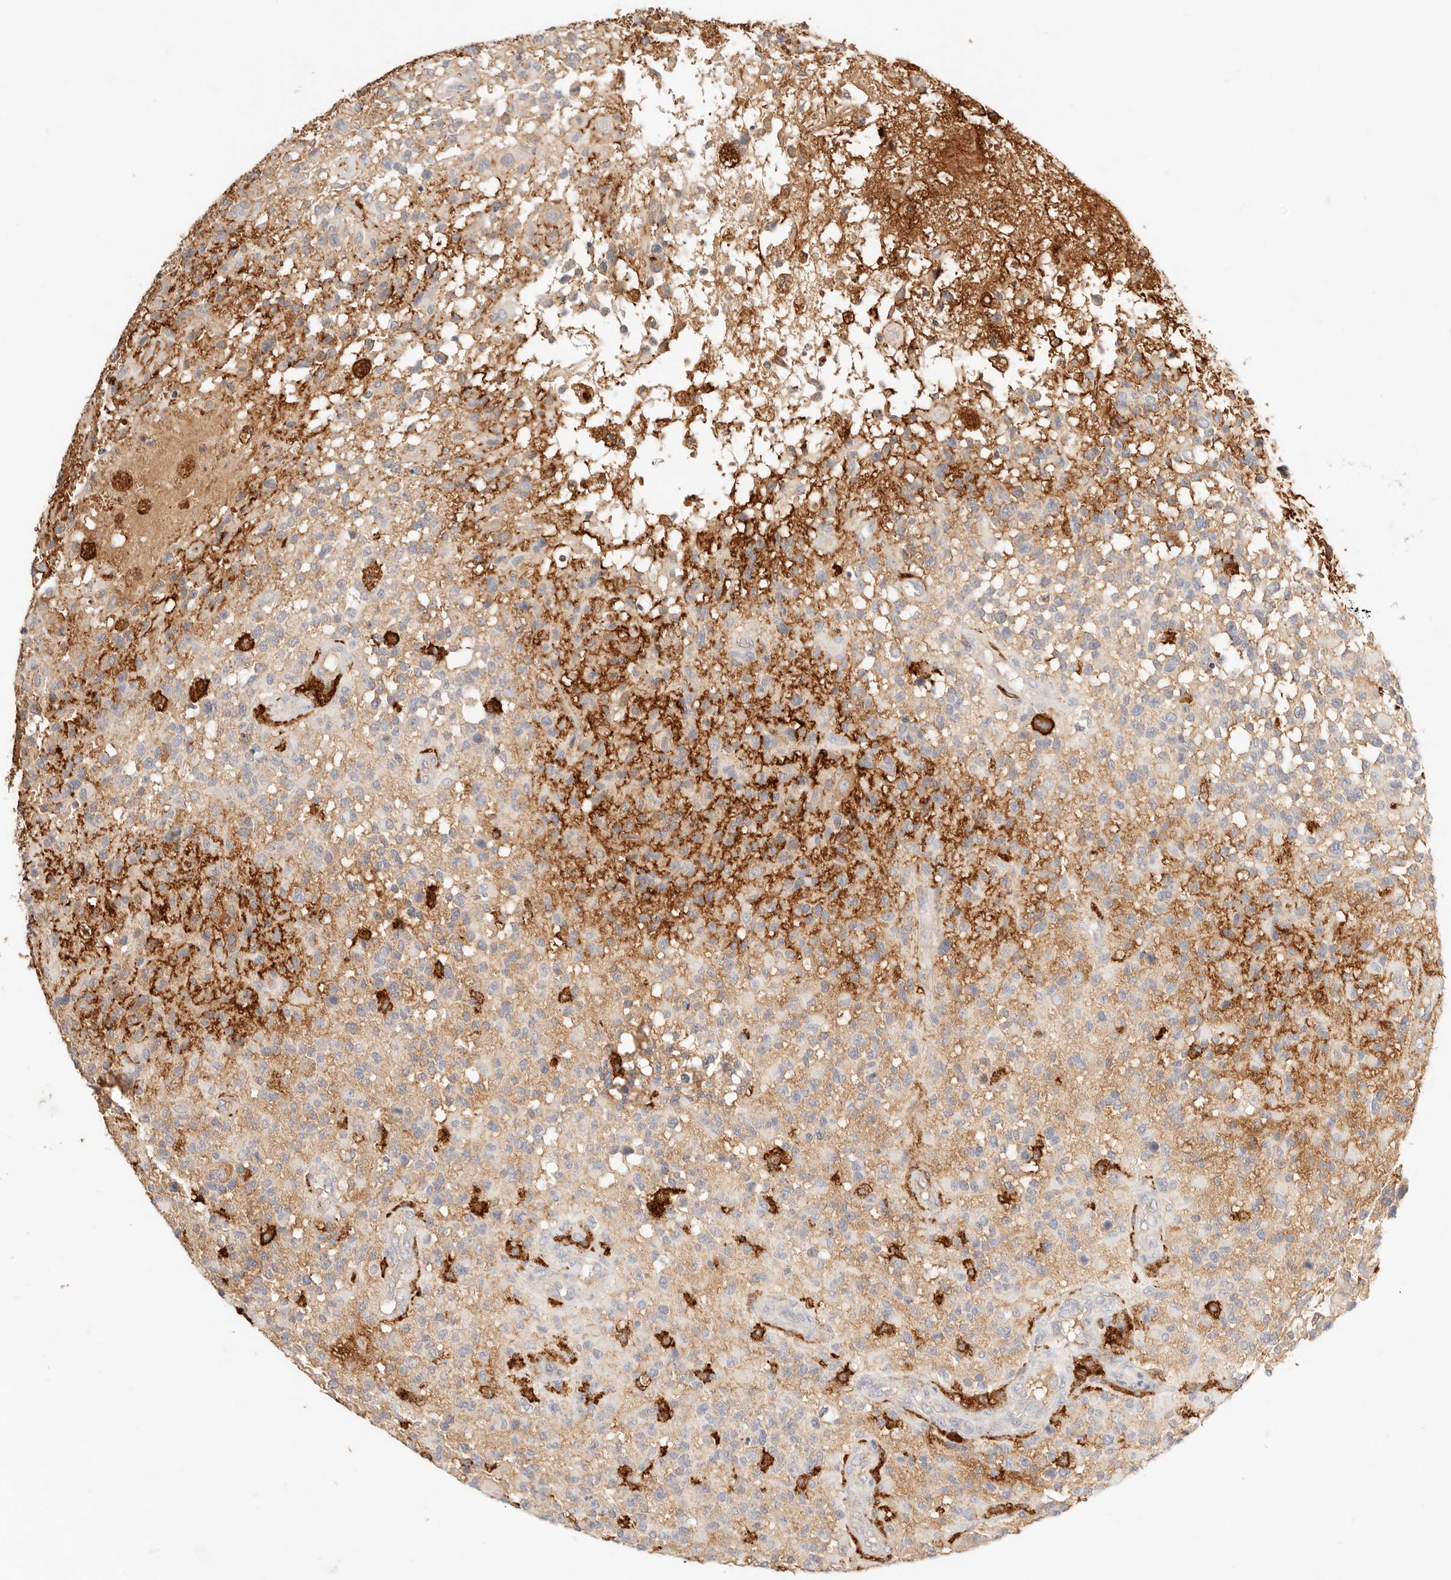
{"staining": {"intensity": "moderate", "quantity": "<25%", "location": "cytoplasmic/membranous"}, "tissue": "glioma", "cell_type": "Tumor cells", "image_type": "cancer", "snomed": [{"axis": "morphology", "description": "Glioma, malignant, High grade"}, {"axis": "morphology", "description": "Glioblastoma, NOS"}, {"axis": "topography", "description": "Brain"}], "caption": "Immunohistochemical staining of glioma exhibits moderate cytoplasmic/membranous protein positivity in approximately <25% of tumor cells.", "gene": "HK2", "patient": {"sex": "male", "age": 60}}